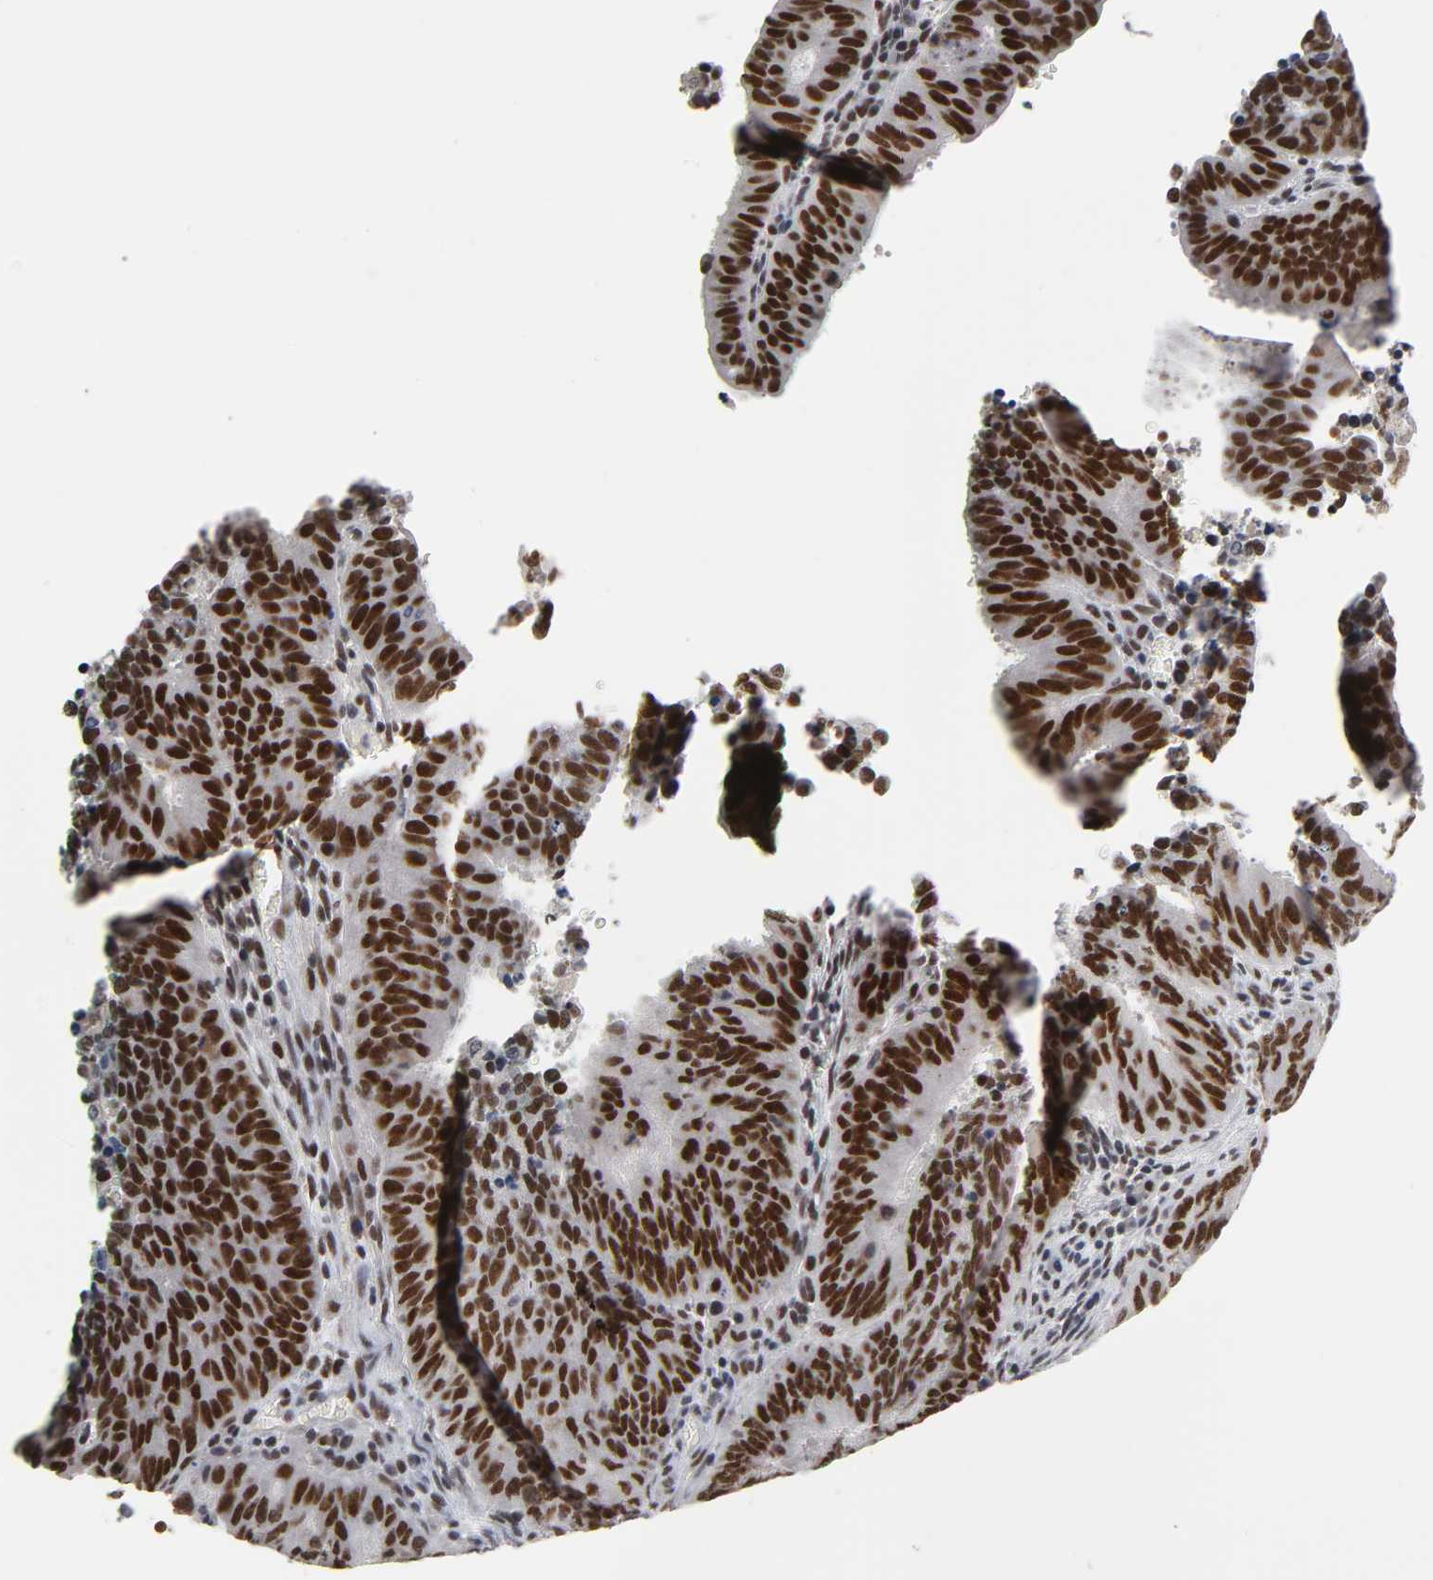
{"staining": {"intensity": "strong", "quantity": ">75%", "location": "nuclear"}, "tissue": "cervical cancer", "cell_type": "Tumor cells", "image_type": "cancer", "snomed": [{"axis": "morphology", "description": "Adenocarcinoma, NOS"}, {"axis": "topography", "description": "Cervix"}], "caption": "Approximately >75% of tumor cells in human cervical cancer show strong nuclear protein staining as visualized by brown immunohistochemical staining.", "gene": "TRIM33", "patient": {"sex": "female", "age": 44}}